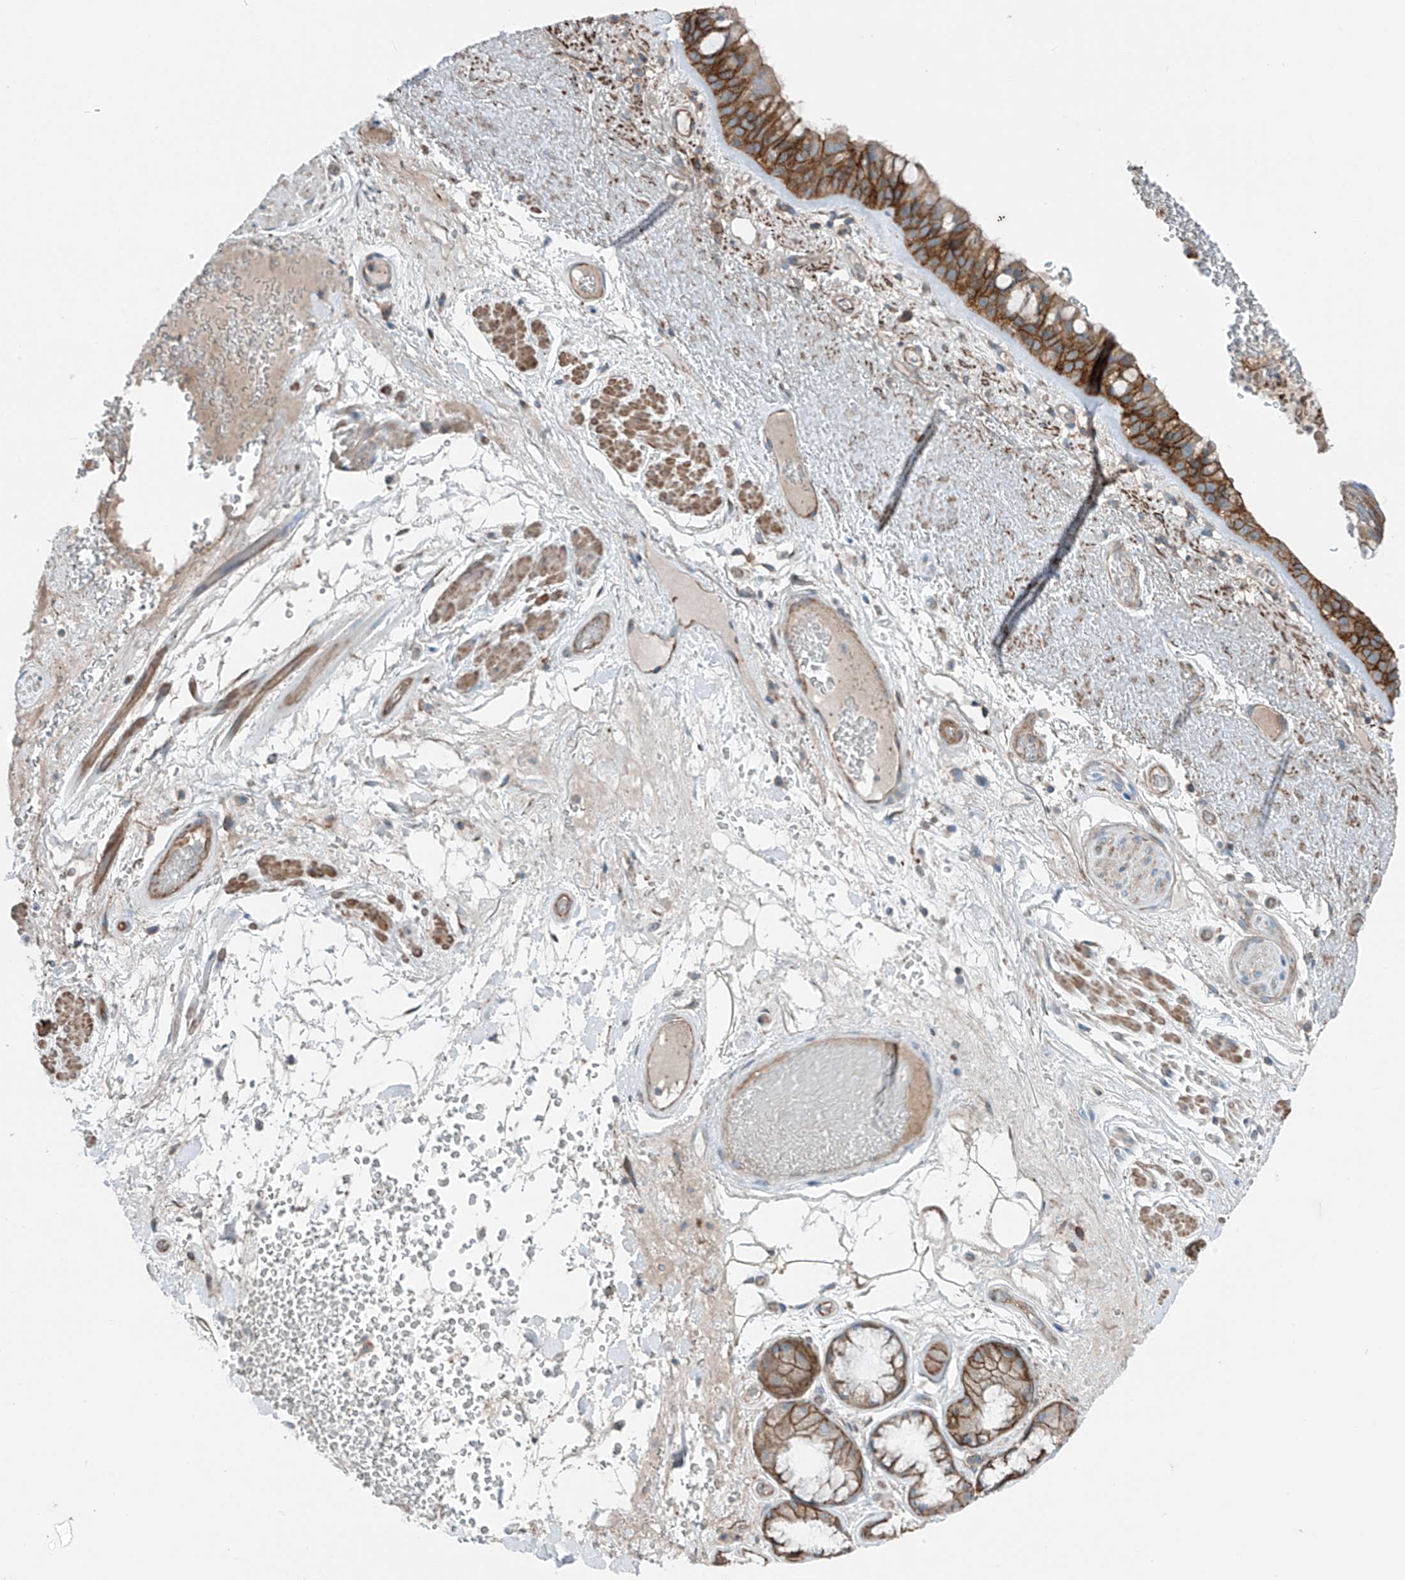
{"staining": {"intensity": "moderate", "quantity": ">75%", "location": "cytoplasmic/membranous"}, "tissue": "bronchus", "cell_type": "Respiratory epithelial cells", "image_type": "normal", "snomed": [{"axis": "morphology", "description": "Normal tissue, NOS"}, {"axis": "morphology", "description": "Squamous cell carcinoma, NOS"}, {"axis": "topography", "description": "Lymph node"}, {"axis": "topography", "description": "Bronchus"}, {"axis": "topography", "description": "Lung"}], "caption": "Respiratory epithelial cells demonstrate medium levels of moderate cytoplasmic/membranous positivity in about >75% of cells in normal human bronchus.", "gene": "SLC1A5", "patient": {"sex": "male", "age": 66}}